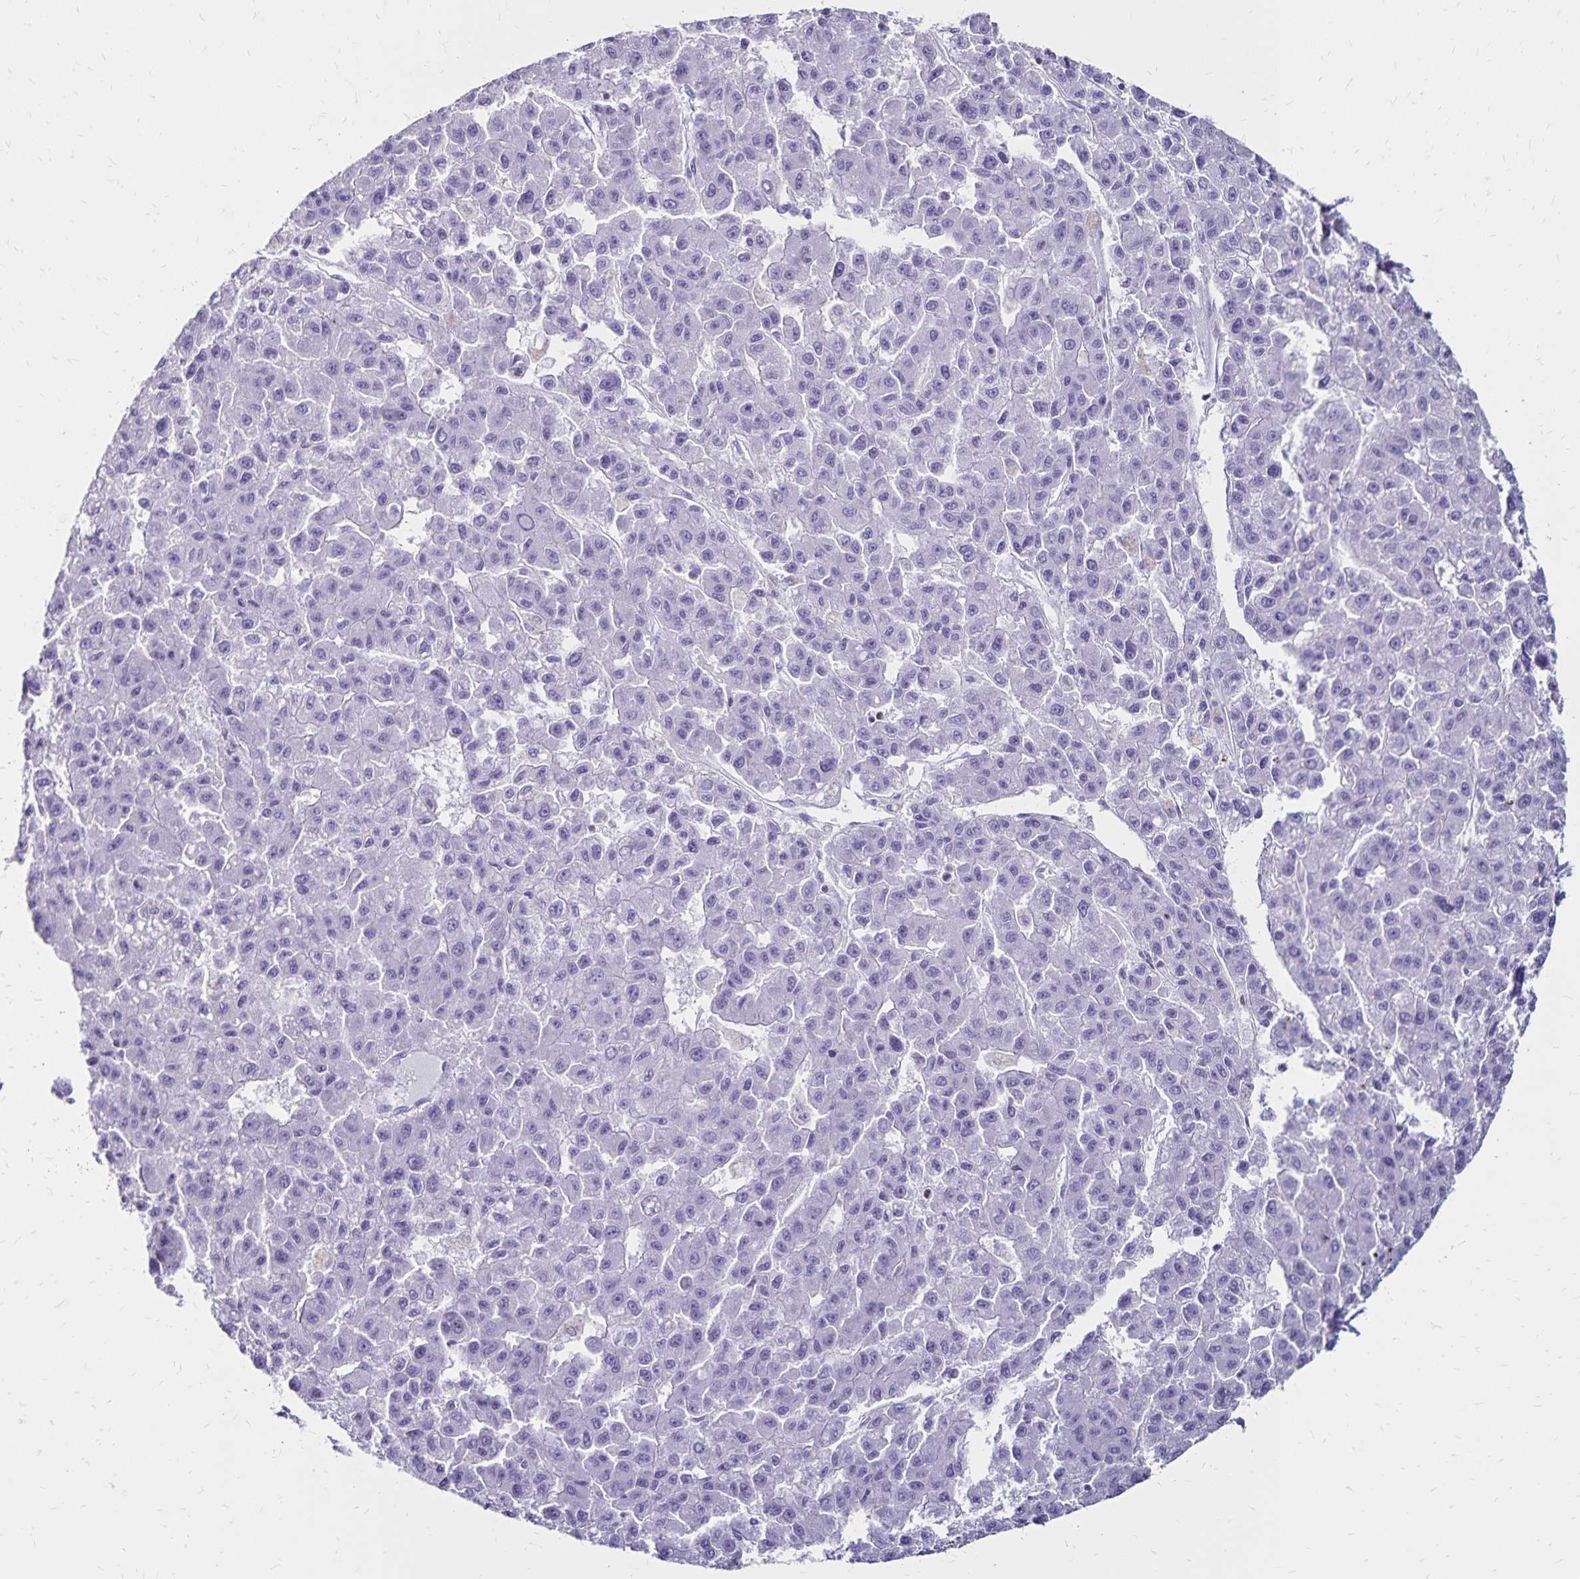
{"staining": {"intensity": "negative", "quantity": "none", "location": "none"}, "tissue": "liver cancer", "cell_type": "Tumor cells", "image_type": "cancer", "snomed": [{"axis": "morphology", "description": "Carcinoma, Hepatocellular, NOS"}, {"axis": "topography", "description": "Liver"}], "caption": "Immunohistochemistry histopathology image of human liver cancer stained for a protein (brown), which demonstrates no positivity in tumor cells.", "gene": "IKZF1", "patient": {"sex": "male", "age": 70}}